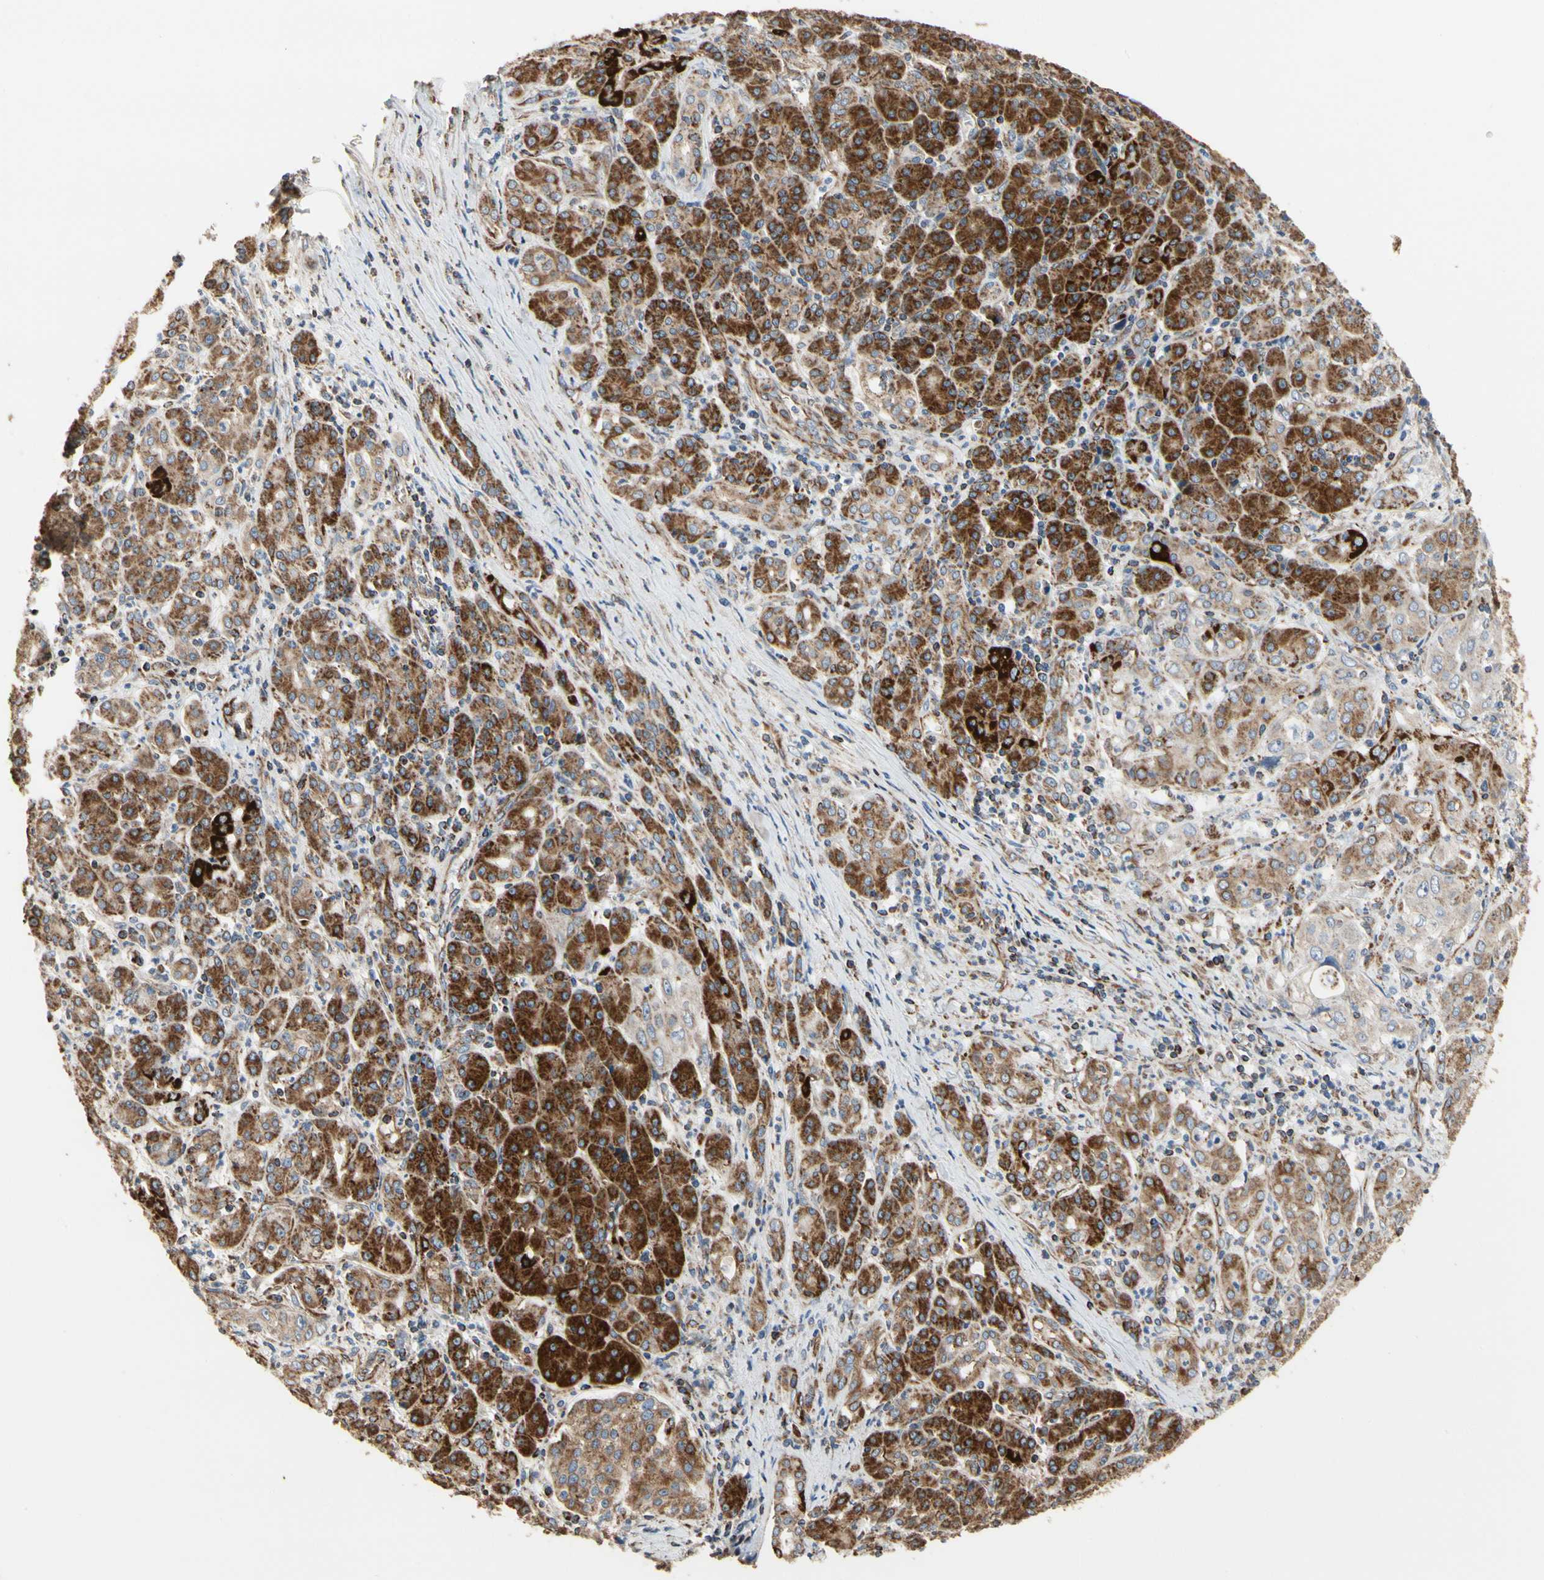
{"staining": {"intensity": "strong", "quantity": "<25%", "location": "cytoplasmic/membranous"}, "tissue": "pancreatic cancer", "cell_type": "Tumor cells", "image_type": "cancer", "snomed": [{"axis": "morphology", "description": "Adenocarcinoma, NOS"}, {"axis": "topography", "description": "Pancreas"}], "caption": "High-power microscopy captured an immunohistochemistry histopathology image of pancreatic cancer (adenocarcinoma), revealing strong cytoplasmic/membranous positivity in approximately <25% of tumor cells. (brown staining indicates protein expression, while blue staining denotes nuclei).", "gene": "TUBA1A", "patient": {"sex": "male", "age": 70}}